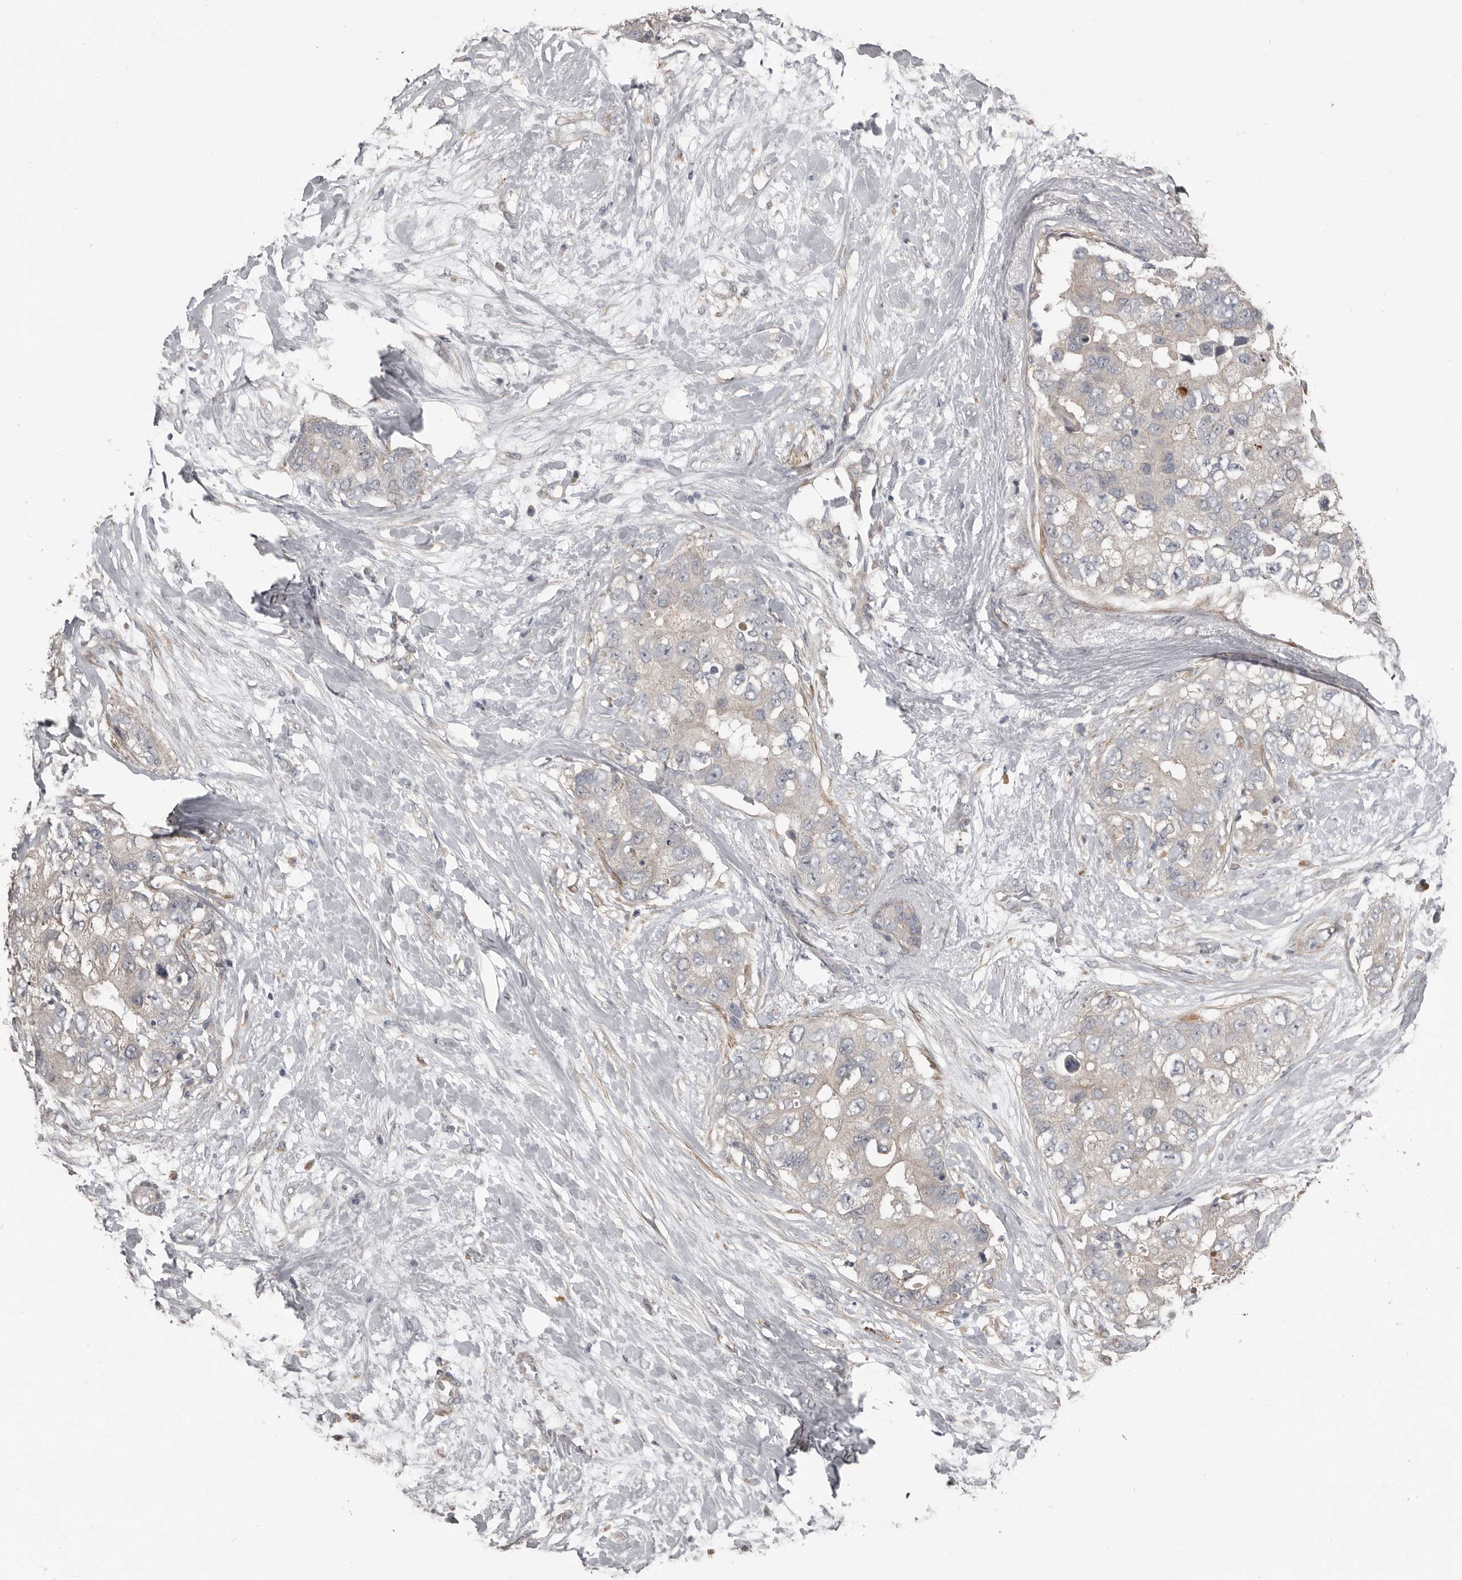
{"staining": {"intensity": "weak", "quantity": "<25%", "location": "cytoplasmic/membranous"}, "tissue": "breast cancer", "cell_type": "Tumor cells", "image_type": "cancer", "snomed": [{"axis": "morphology", "description": "Duct carcinoma"}, {"axis": "topography", "description": "Breast"}], "caption": "An image of human breast cancer is negative for staining in tumor cells.", "gene": "KCNJ8", "patient": {"sex": "female", "age": 62}}